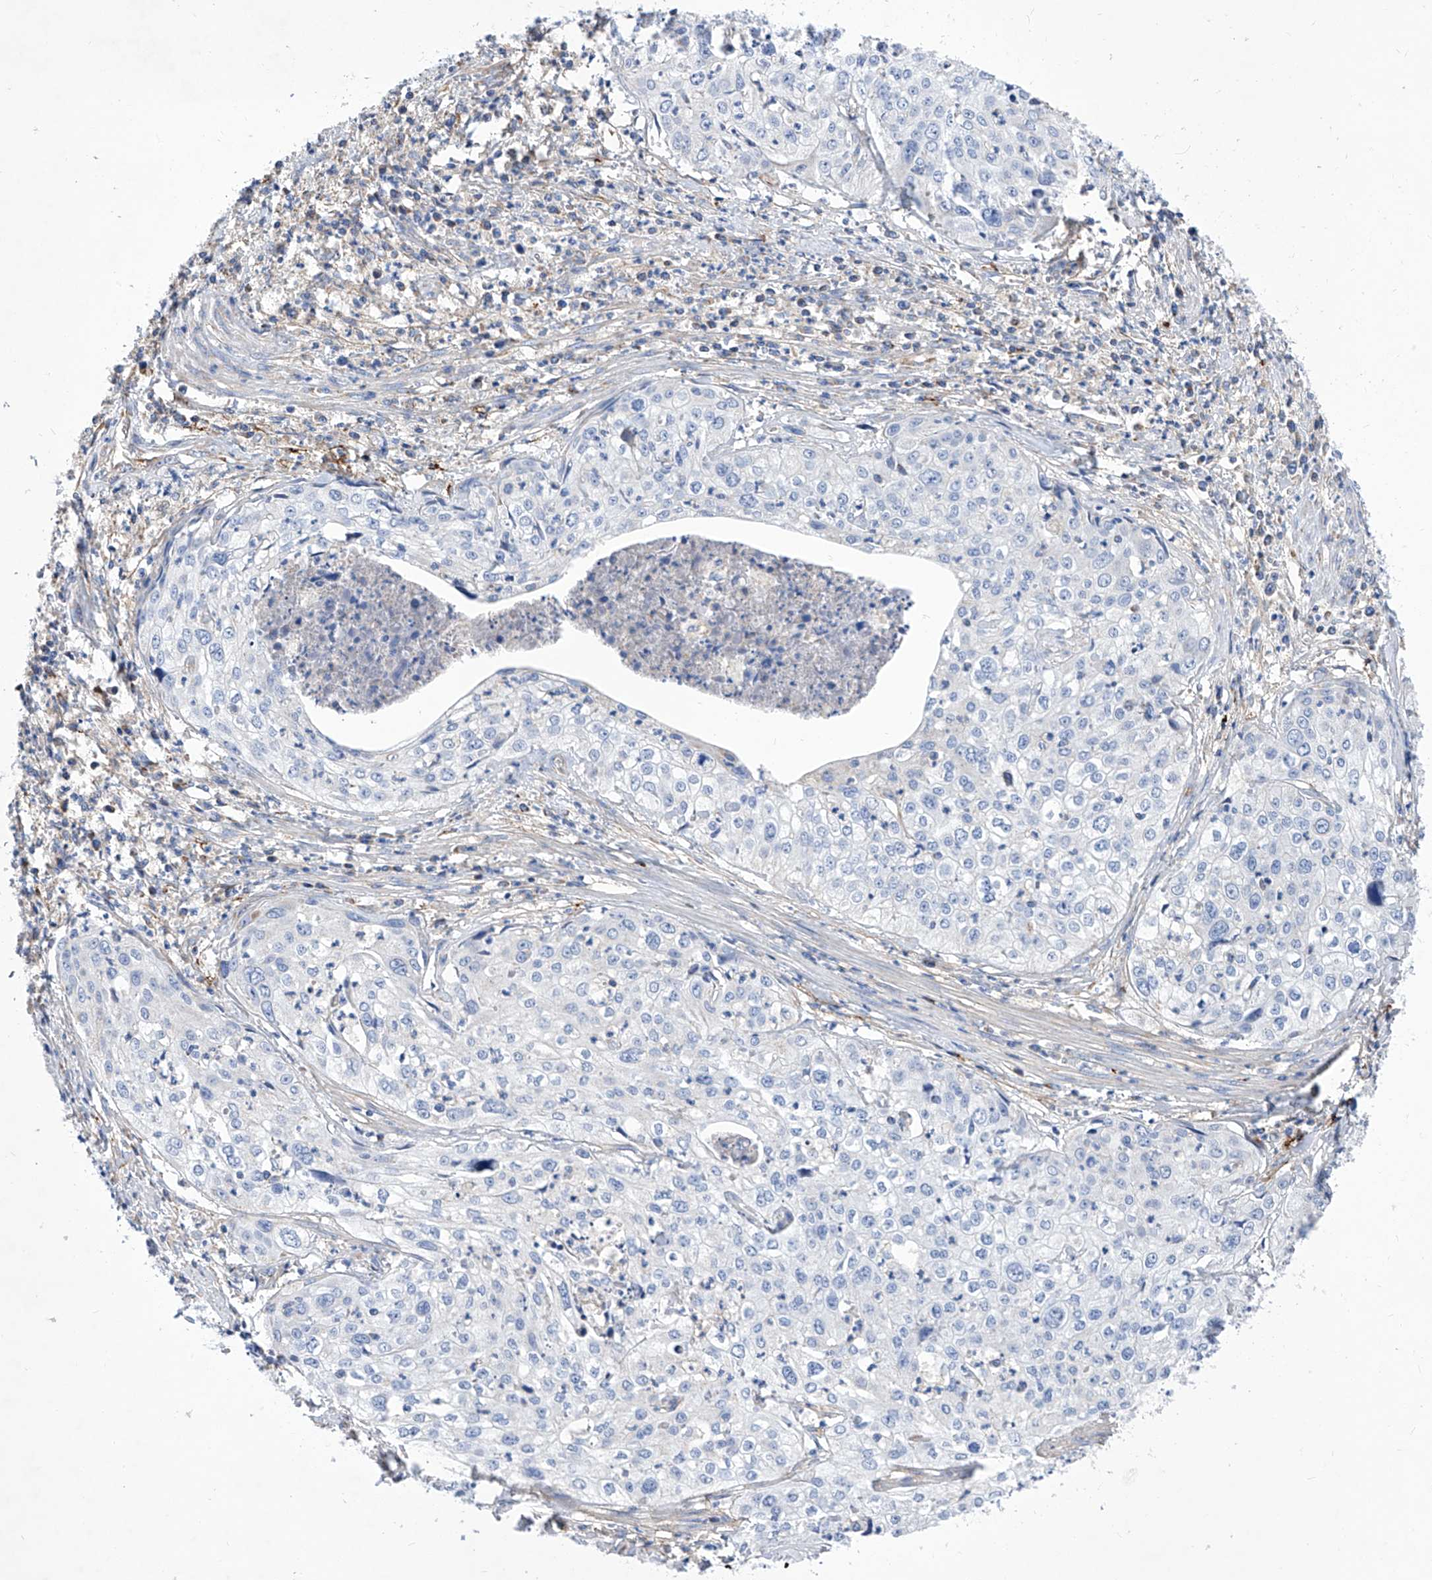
{"staining": {"intensity": "negative", "quantity": "none", "location": "none"}, "tissue": "cervical cancer", "cell_type": "Tumor cells", "image_type": "cancer", "snomed": [{"axis": "morphology", "description": "Squamous cell carcinoma, NOS"}, {"axis": "topography", "description": "Cervix"}], "caption": "The histopathology image displays no staining of tumor cells in squamous cell carcinoma (cervical).", "gene": "HRNR", "patient": {"sex": "female", "age": 31}}